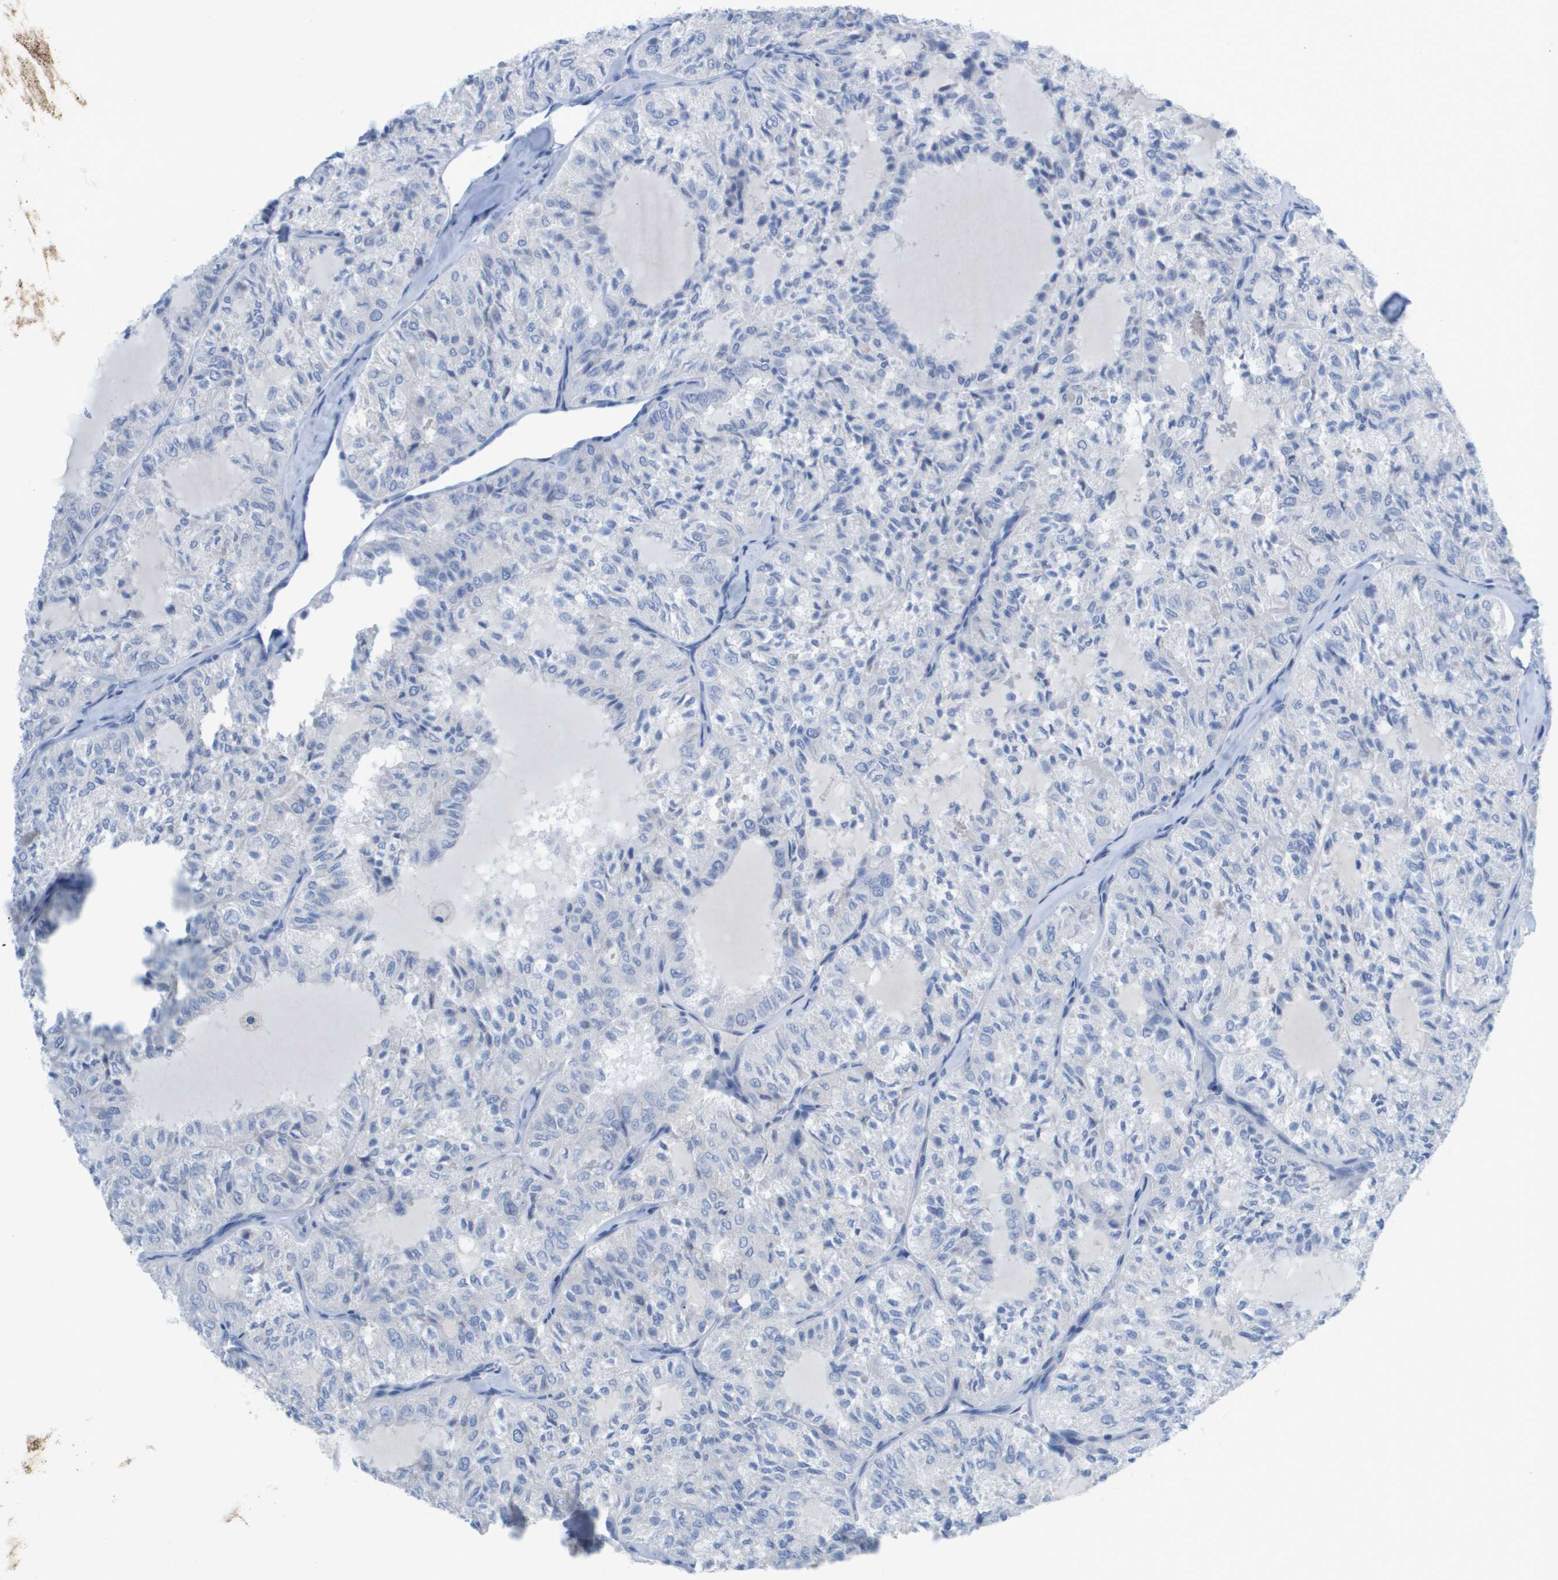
{"staining": {"intensity": "negative", "quantity": "none", "location": "none"}, "tissue": "thyroid cancer", "cell_type": "Tumor cells", "image_type": "cancer", "snomed": [{"axis": "morphology", "description": "Follicular adenoma carcinoma, NOS"}, {"axis": "topography", "description": "Thyroid gland"}], "caption": "Tumor cells are negative for protein expression in human thyroid follicular adenoma carcinoma. Nuclei are stained in blue.", "gene": "GPR18", "patient": {"sex": "male", "age": 75}}